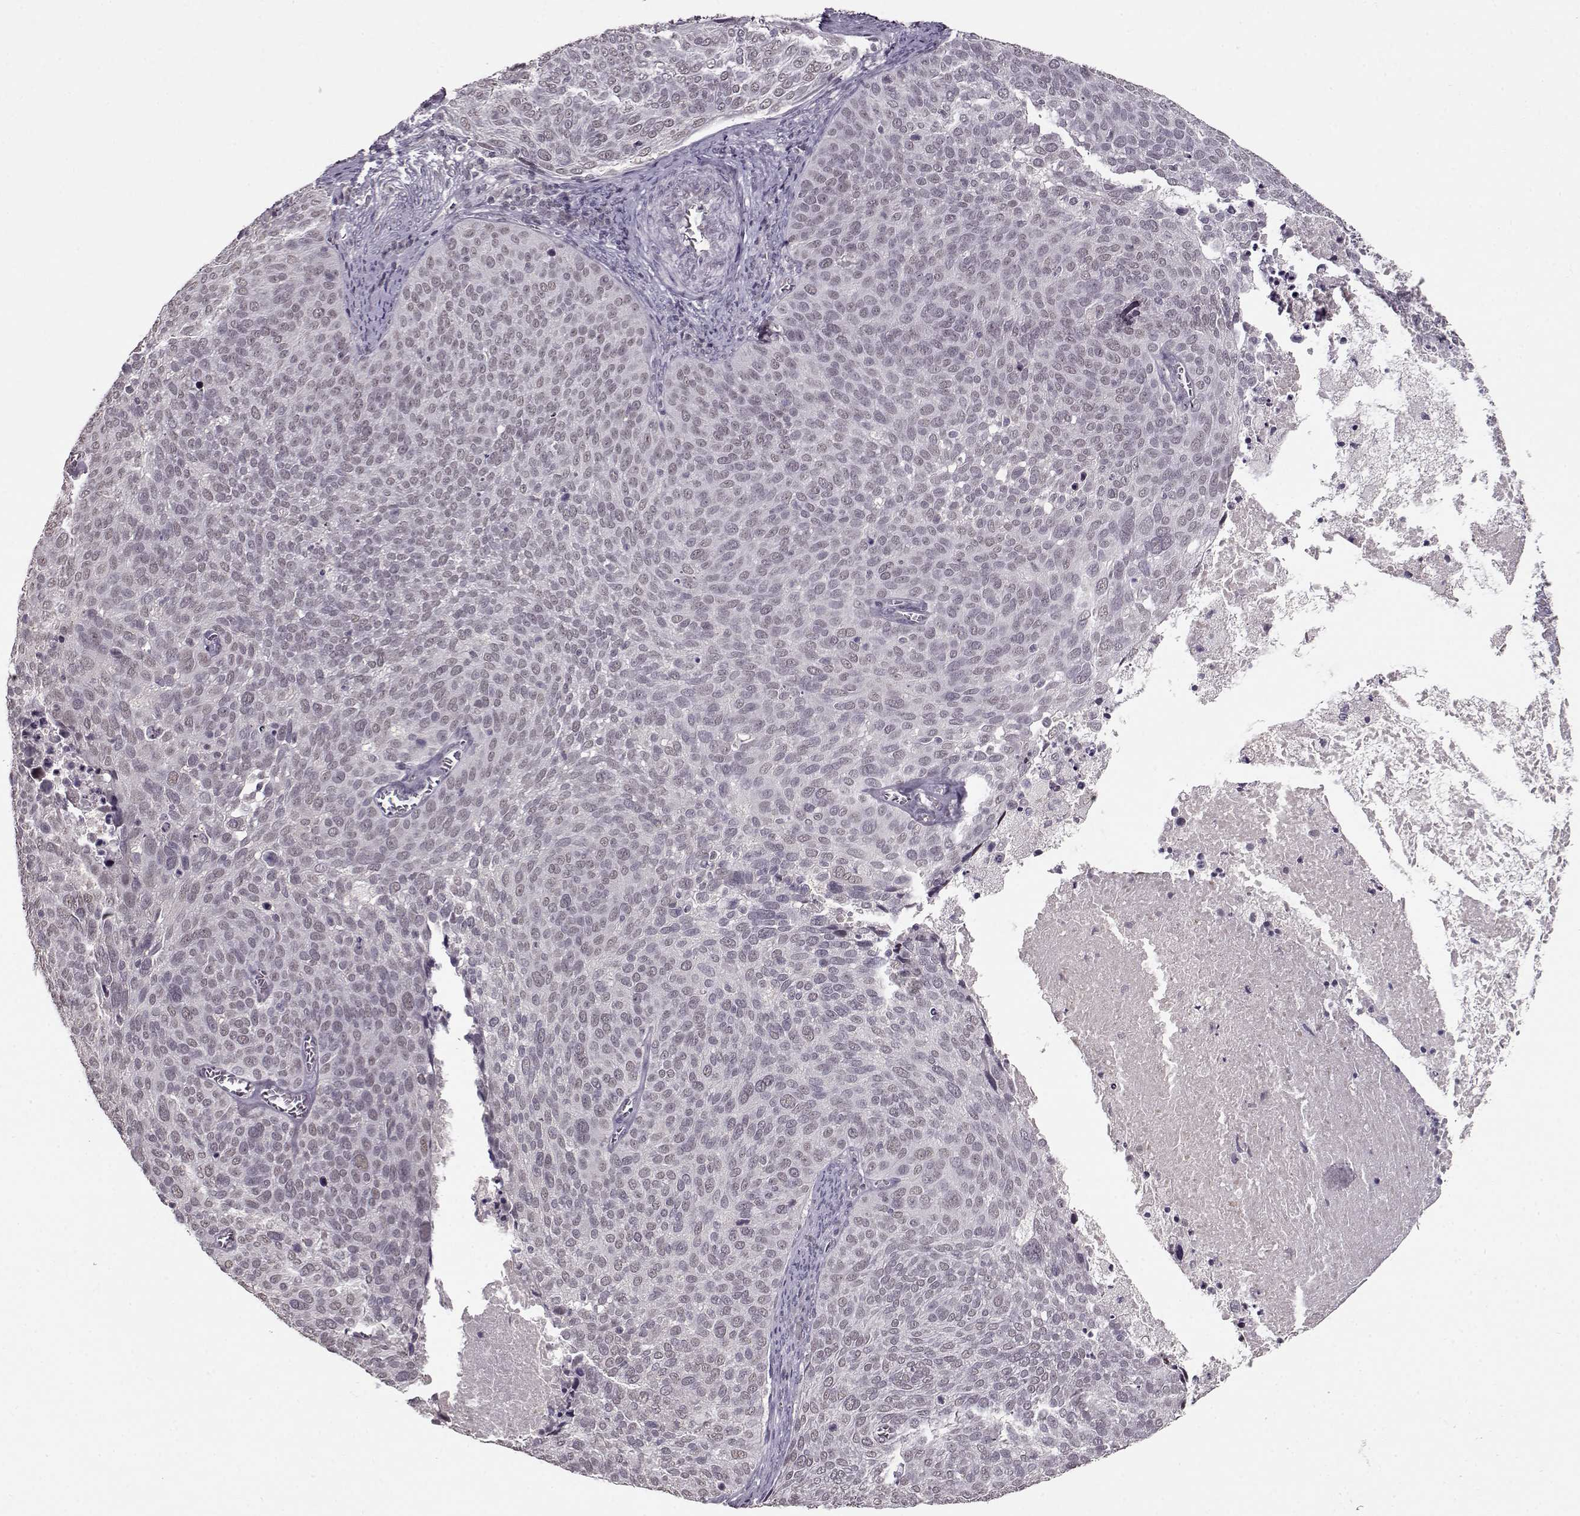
{"staining": {"intensity": "weak", "quantity": "<25%", "location": "nuclear"}, "tissue": "cervical cancer", "cell_type": "Tumor cells", "image_type": "cancer", "snomed": [{"axis": "morphology", "description": "Squamous cell carcinoma, NOS"}, {"axis": "topography", "description": "Cervix"}], "caption": "Immunohistochemistry of human cervical squamous cell carcinoma shows no staining in tumor cells.", "gene": "RP1L1", "patient": {"sex": "female", "age": 39}}